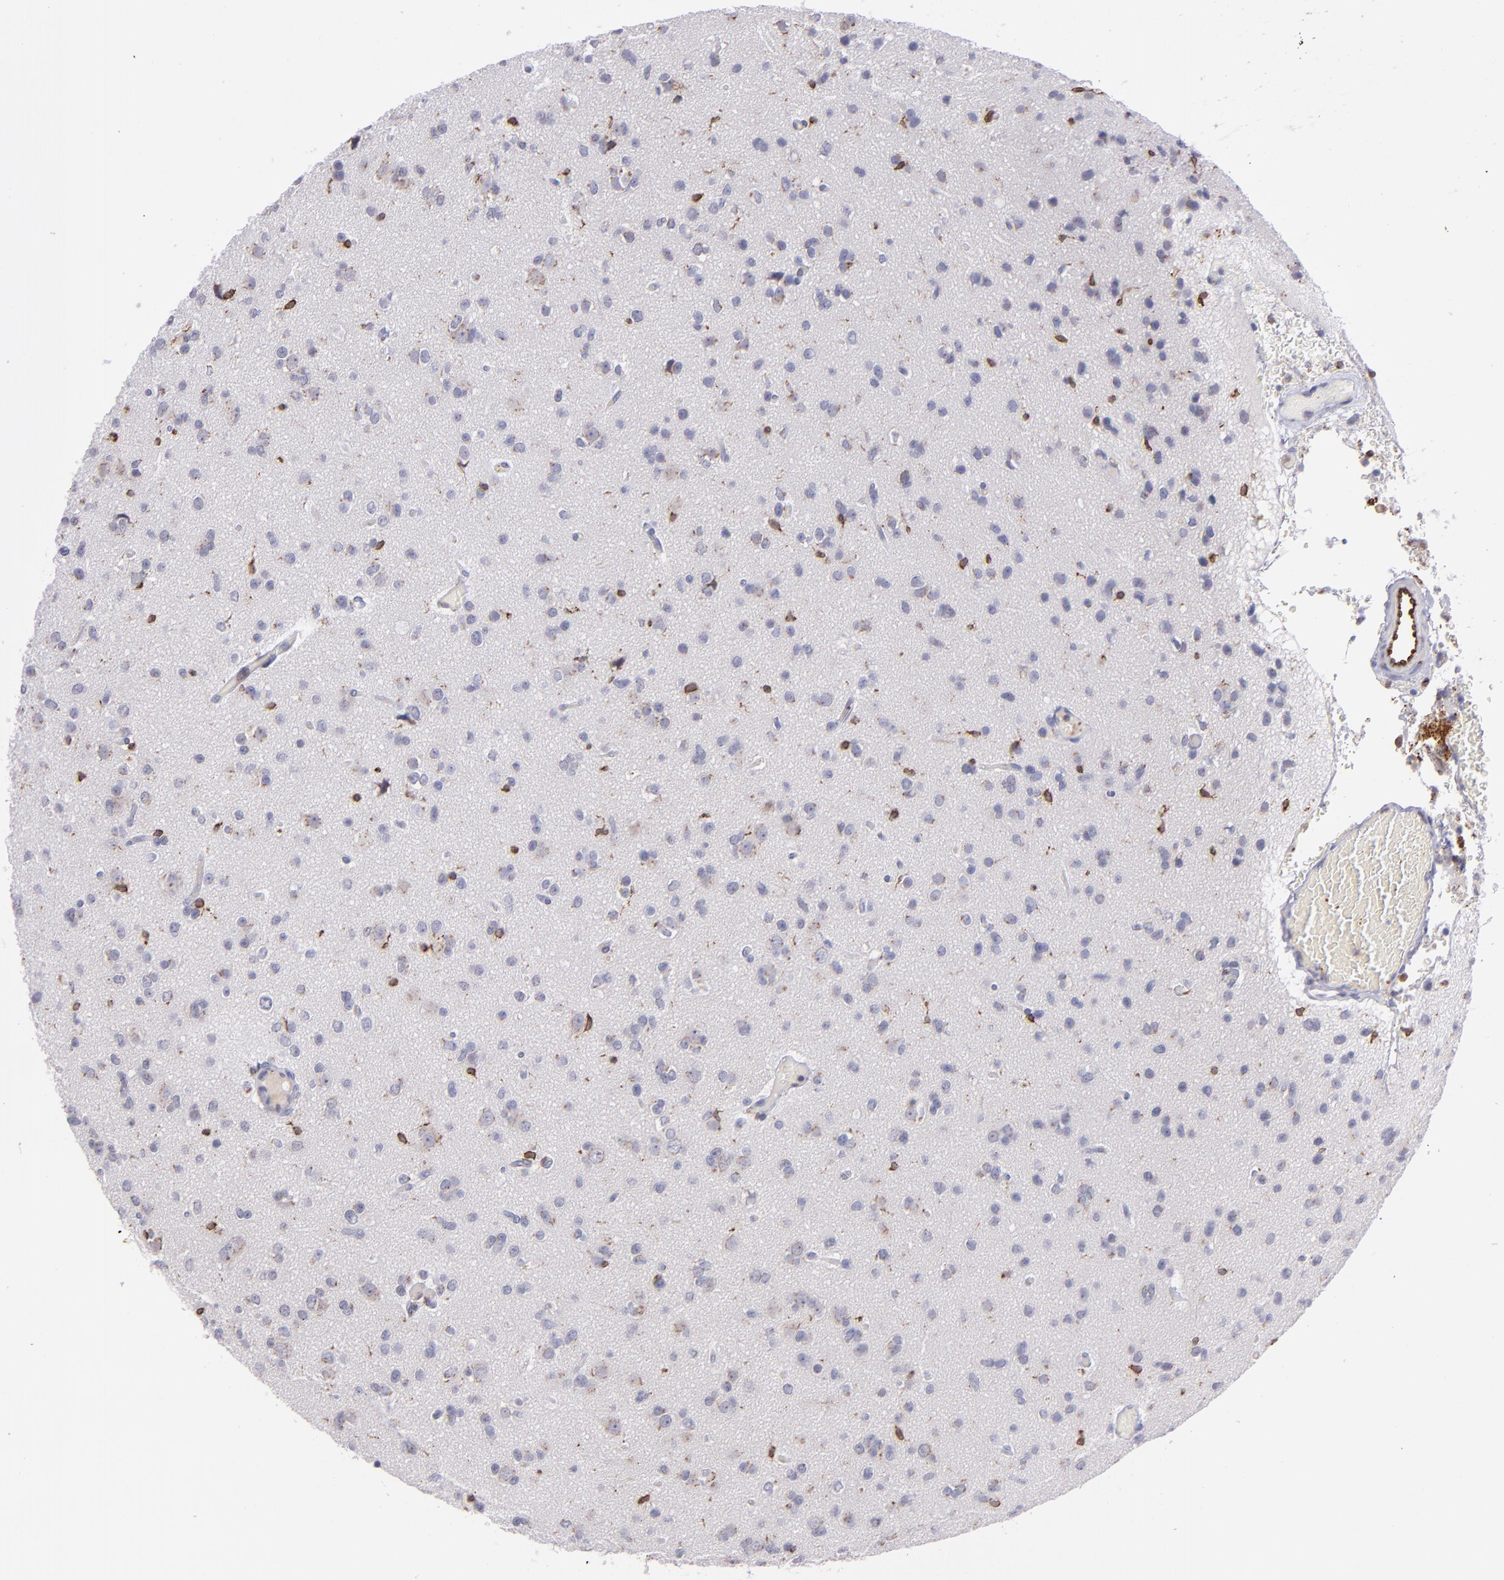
{"staining": {"intensity": "moderate", "quantity": "<25%", "location": "cytoplasmic/membranous,nuclear"}, "tissue": "glioma", "cell_type": "Tumor cells", "image_type": "cancer", "snomed": [{"axis": "morphology", "description": "Glioma, malignant, Low grade"}, {"axis": "topography", "description": "Brain"}], "caption": "Protein staining by immunohistochemistry shows moderate cytoplasmic/membranous and nuclear expression in about <25% of tumor cells in malignant glioma (low-grade).", "gene": "PTGS1", "patient": {"sex": "male", "age": 42}}